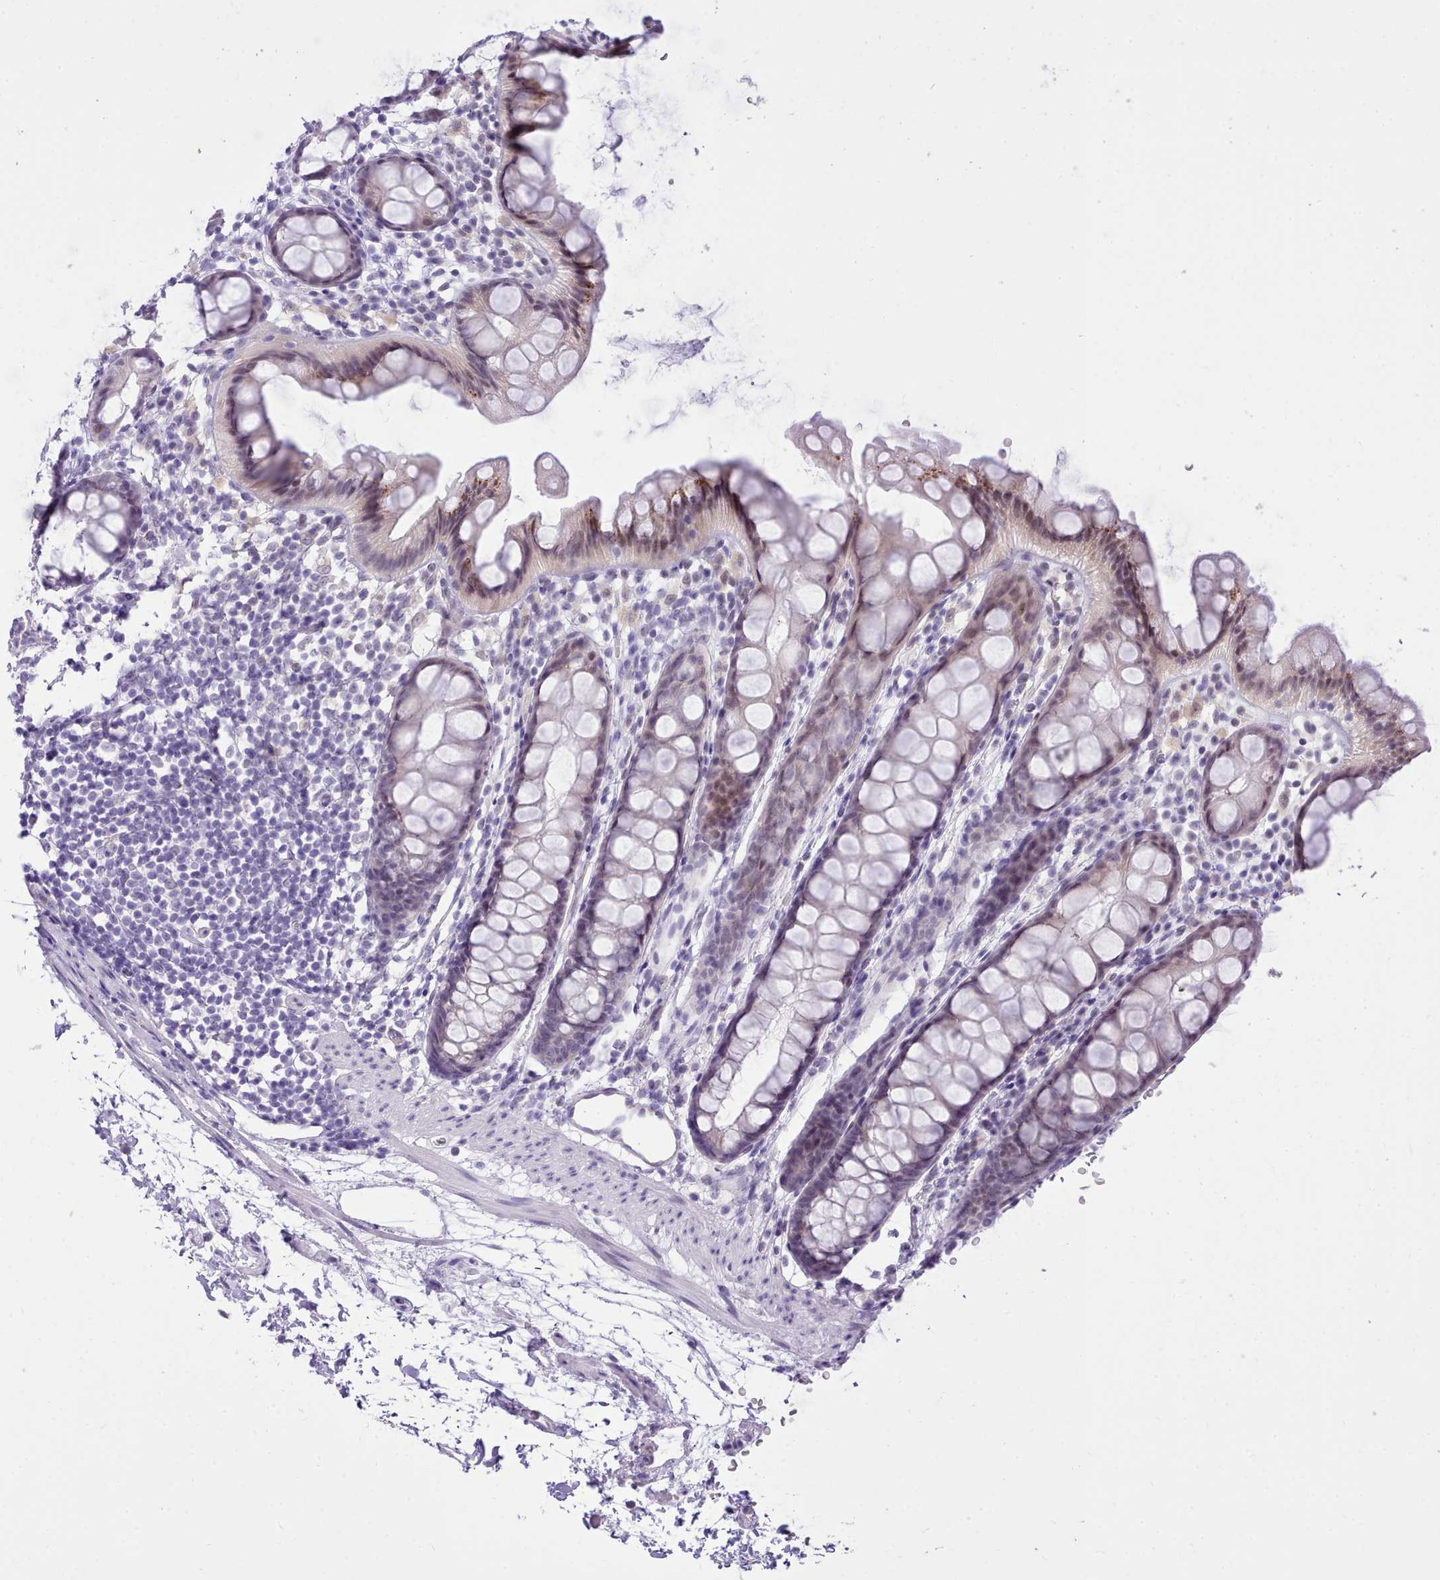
{"staining": {"intensity": "weak", "quantity": "<25%", "location": "cytoplasmic/membranous"}, "tissue": "rectum", "cell_type": "Glandular cells", "image_type": "normal", "snomed": [{"axis": "morphology", "description": "Normal tissue, NOS"}, {"axis": "topography", "description": "Rectum"}], "caption": "Immunohistochemistry (IHC) image of normal rectum: rectum stained with DAB shows no significant protein expression in glandular cells.", "gene": "LRRC37A2", "patient": {"sex": "female", "age": 65}}